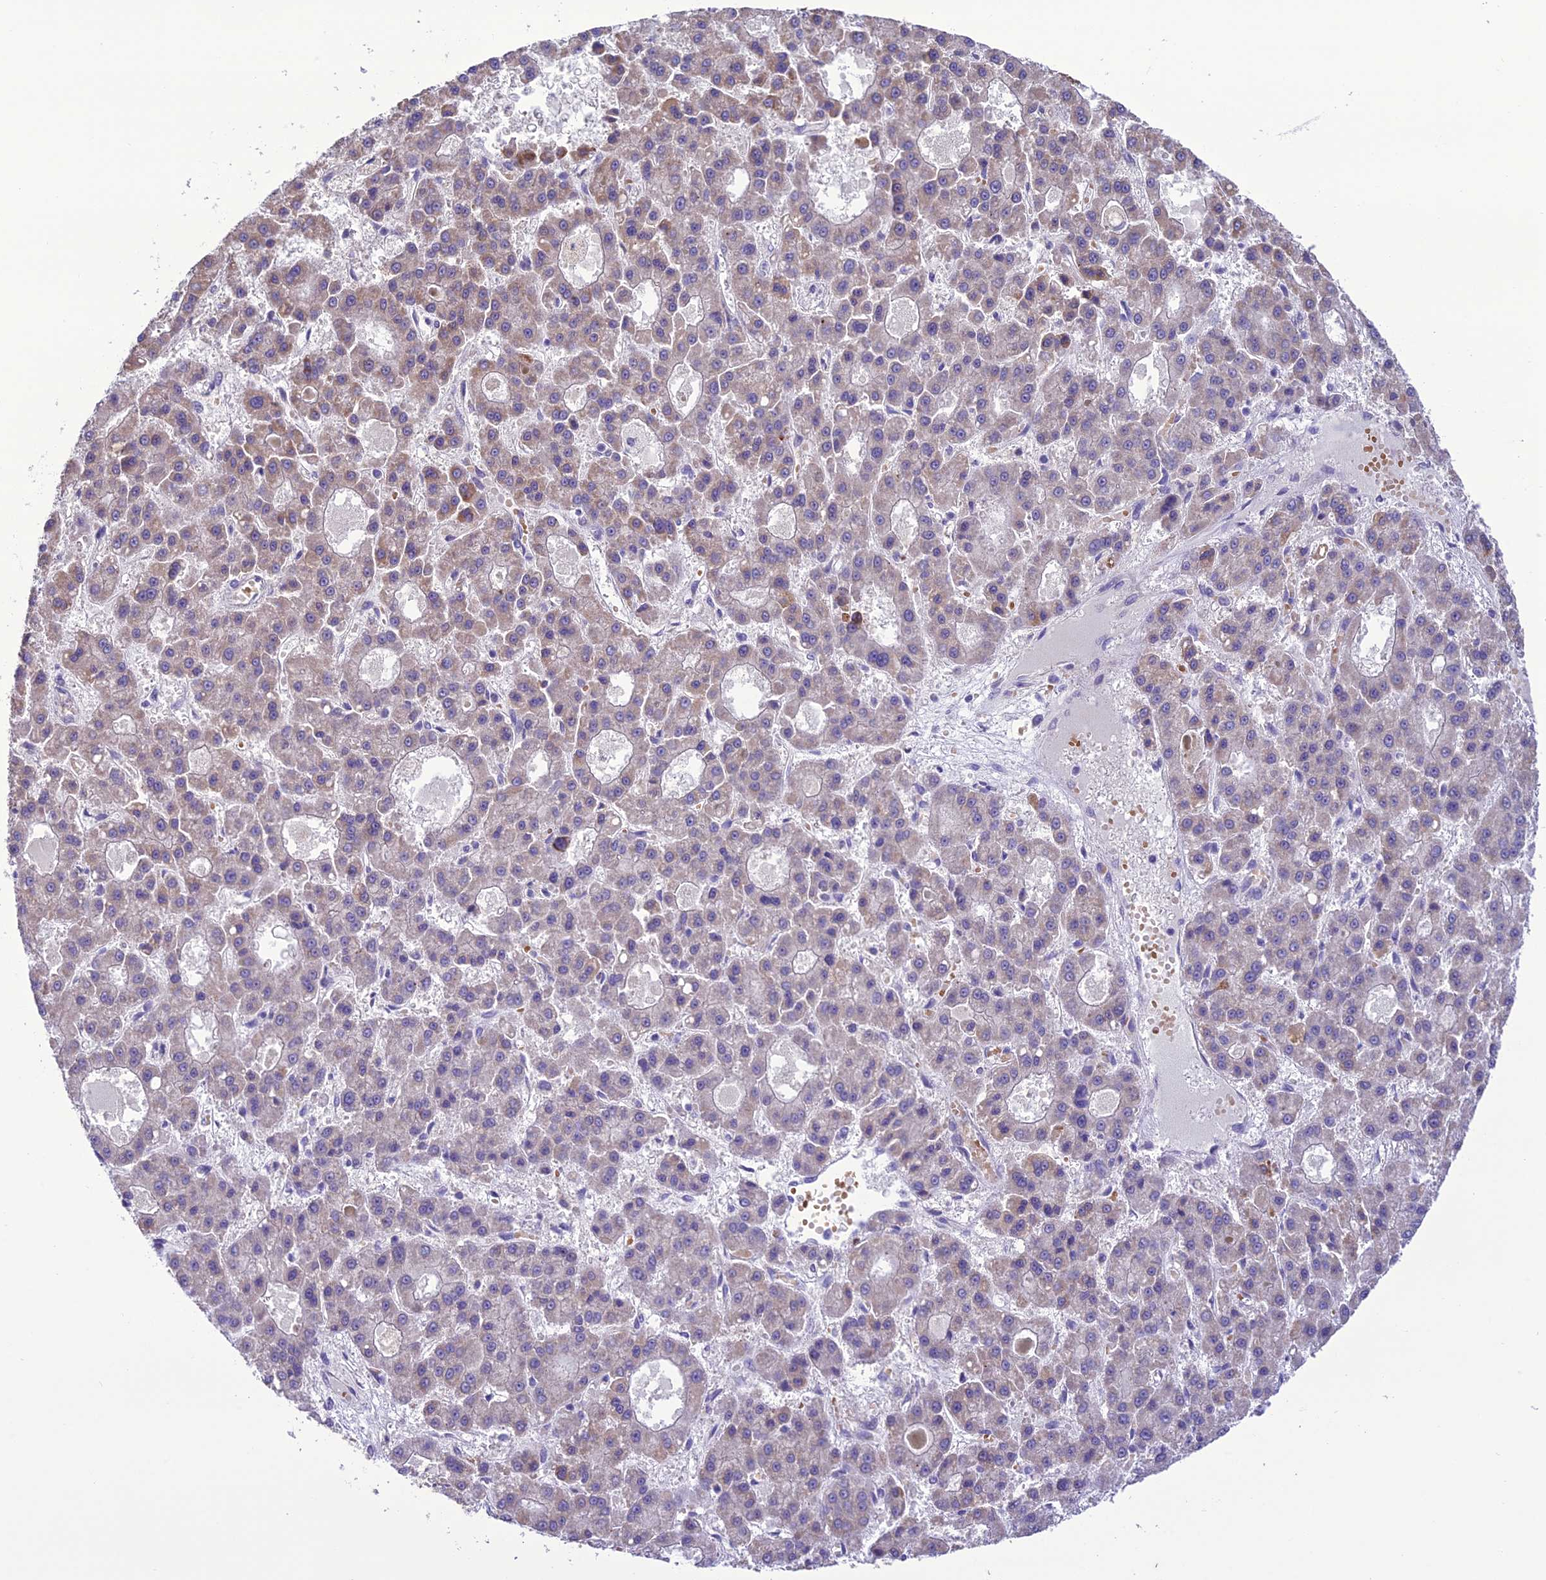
{"staining": {"intensity": "weak", "quantity": "25%-75%", "location": "cytoplasmic/membranous"}, "tissue": "liver cancer", "cell_type": "Tumor cells", "image_type": "cancer", "snomed": [{"axis": "morphology", "description": "Carcinoma, Hepatocellular, NOS"}, {"axis": "topography", "description": "Liver"}], "caption": "Human liver cancer (hepatocellular carcinoma) stained for a protein (brown) displays weak cytoplasmic/membranous positive expression in about 25%-75% of tumor cells.", "gene": "TBC1D24", "patient": {"sex": "male", "age": 70}}